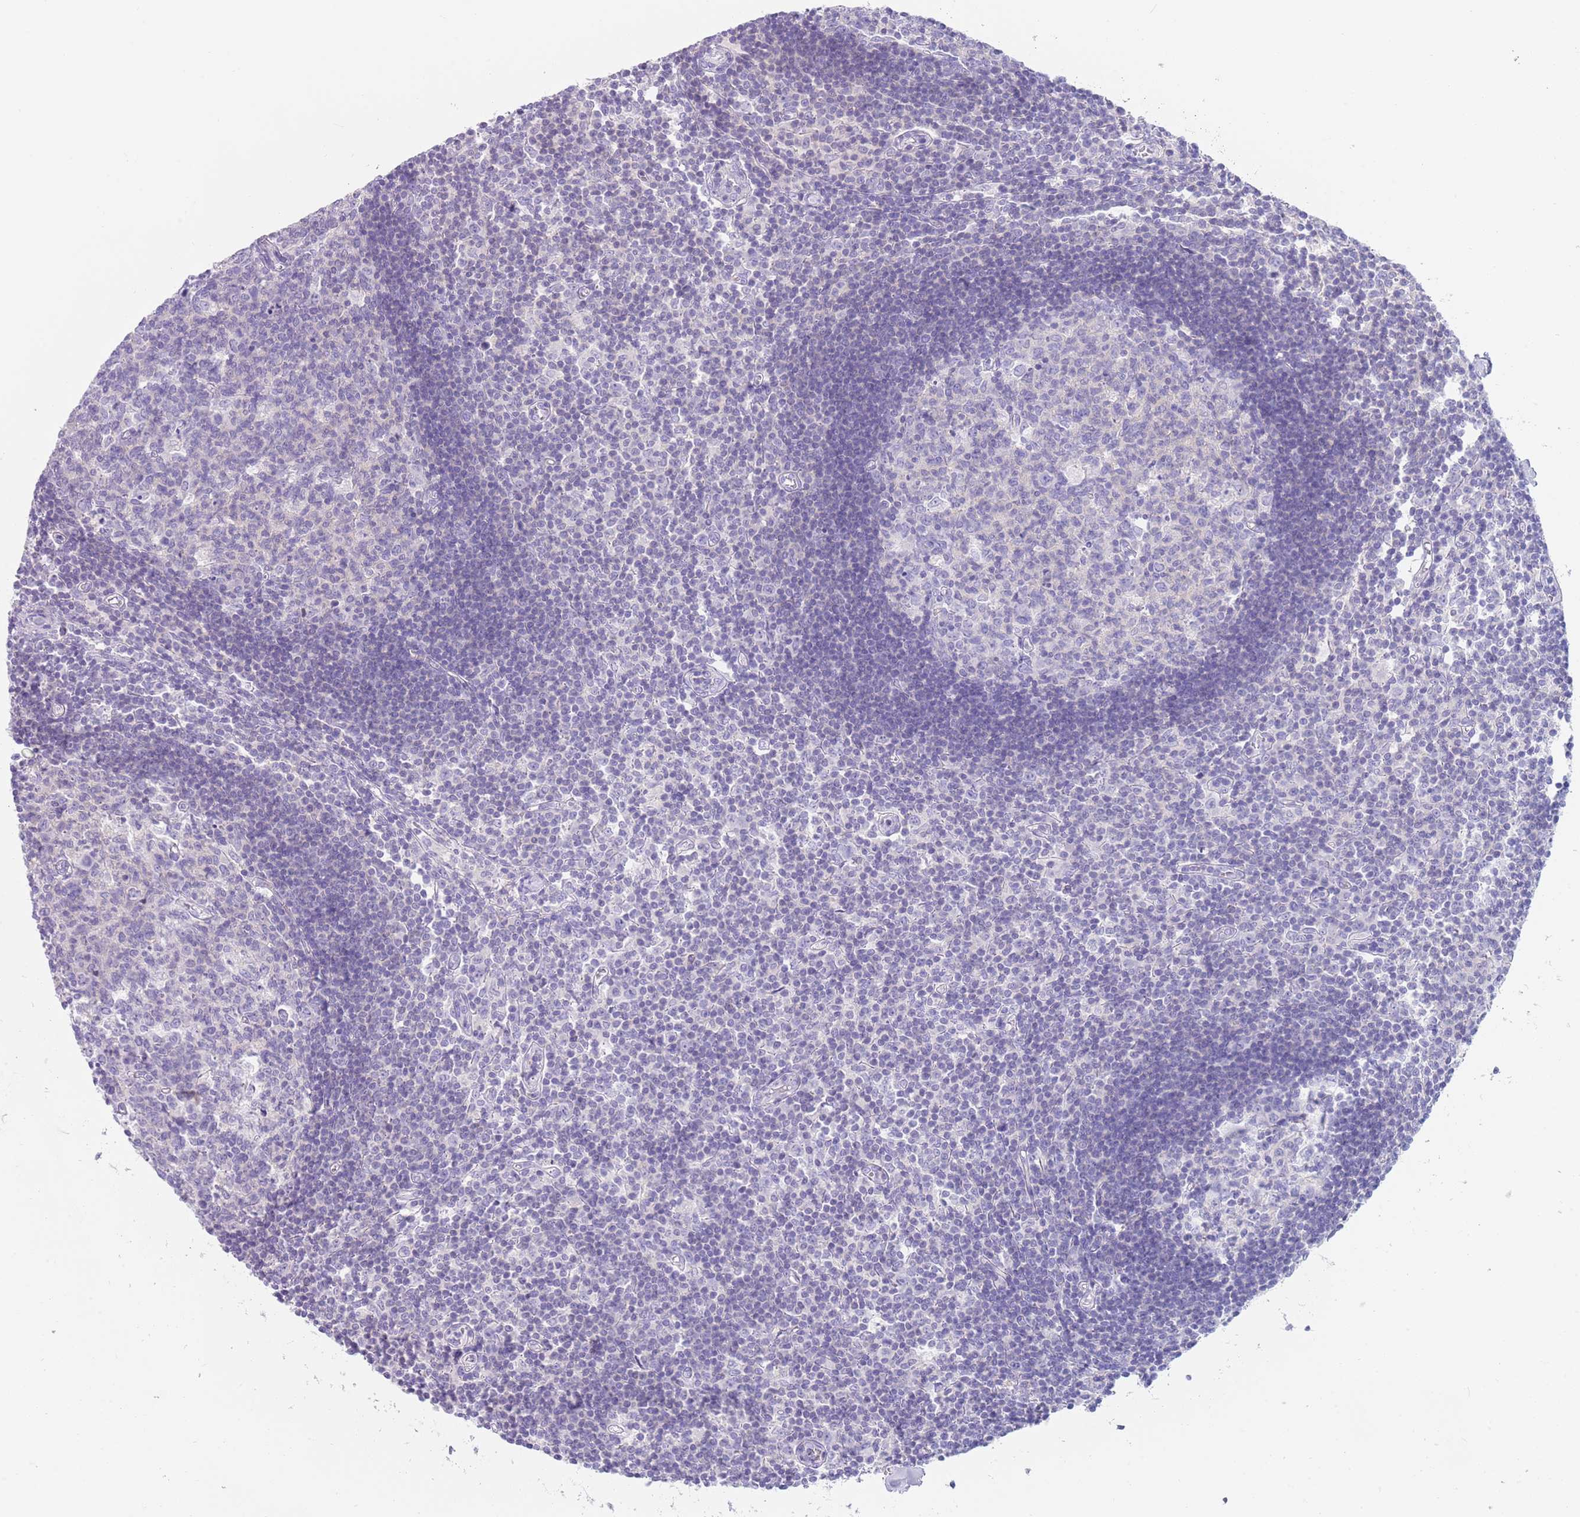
{"staining": {"intensity": "negative", "quantity": "none", "location": "none"}, "tissue": "lymph node", "cell_type": "Germinal center cells", "image_type": "normal", "snomed": [{"axis": "morphology", "description": "Normal tissue, NOS"}, {"axis": "topography", "description": "Lymph node"}], "caption": "Immunohistochemistry of benign lymph node demonstrates no positivity in germinal center cells.", "gene": "CPXM2", "patient": {"sex": "female", "age": 55}}